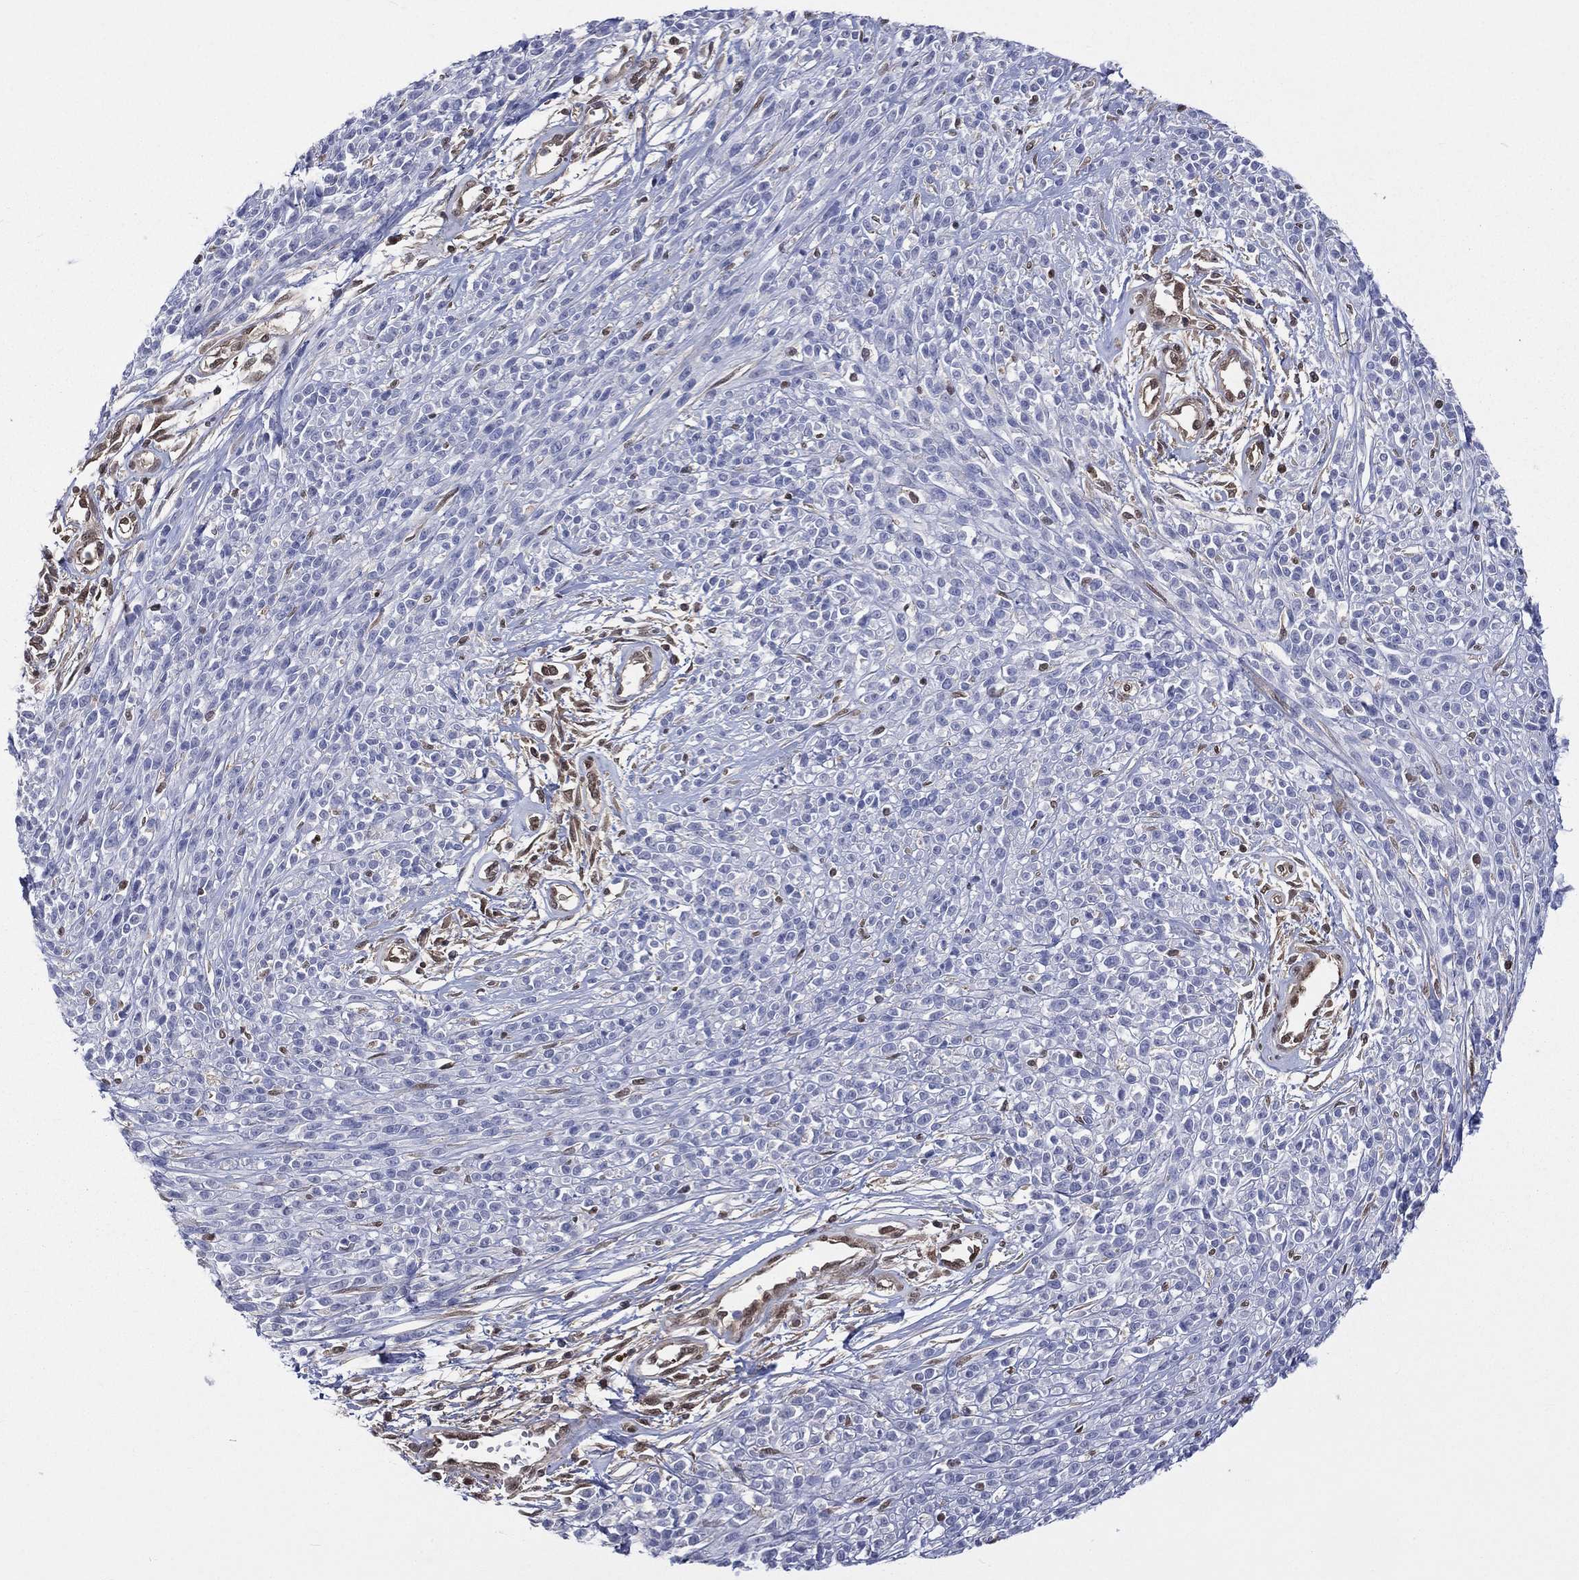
{"staining": {"intensity": "negative", "quantity": "none", "location": "none"}, "tissue": "melanoma", "cell_type": "Tumor cells", "image_type": "cancer", "snomed": [{"axis": "morphology", "description": "Malignant melanoma, NOS"}, {"axis": "topography", "description": "Skin"}, {"axis": "topography", "description": "Skin of trunk"}], "caption": "This micrograph is of malignant melanoma stained with IHC to label a protein in brown with the nuclei are counter-stained blue. There is no positivity in tumor cells. (DAB (3,3'-diaminobenzidine) immunohistochemistry (IHC) with hematoxylin counter stain).", "gene": "MTAP", "patient": {"sex": "male", "age": 74}}